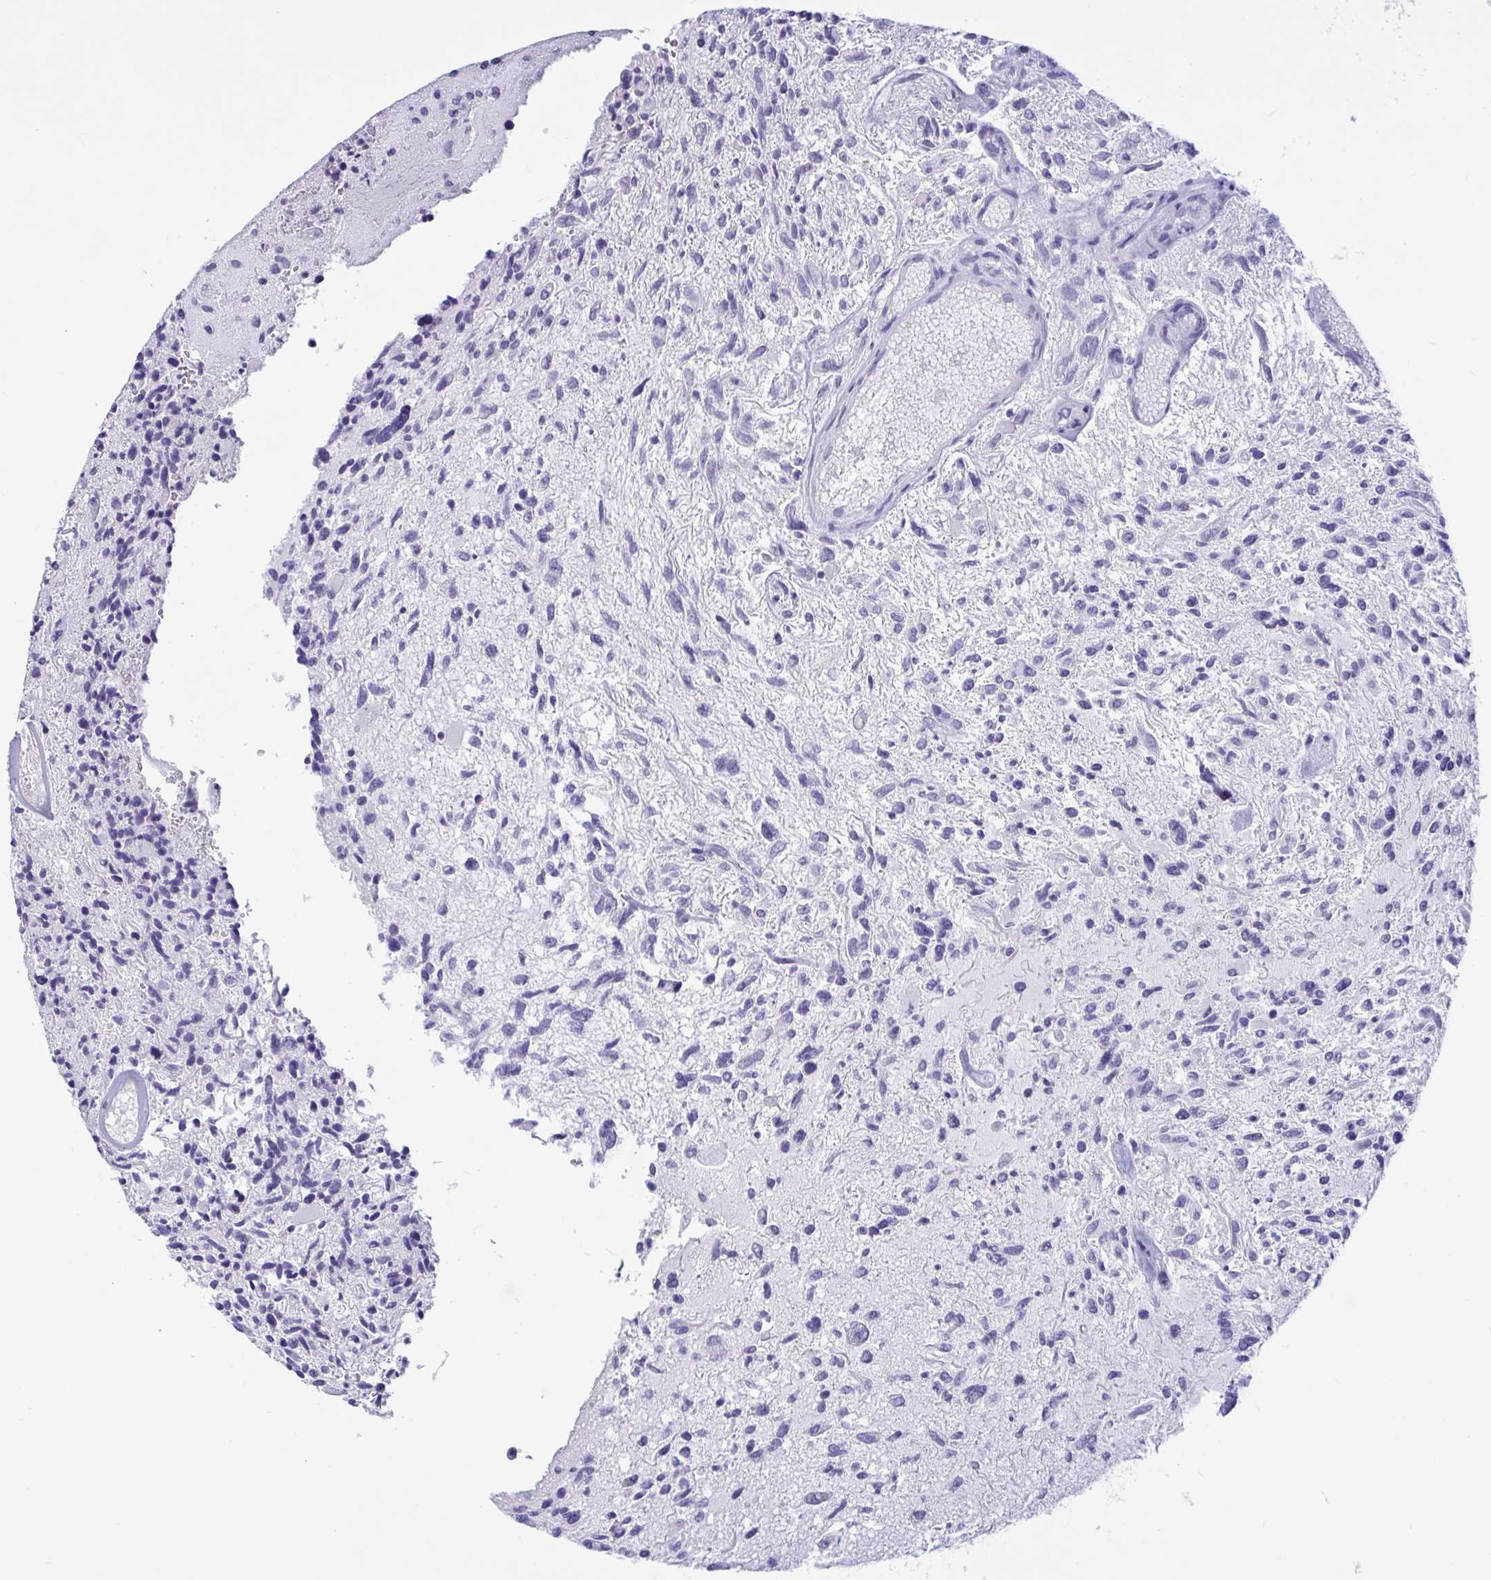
{"staining": {"intensity": "moderate", "quantity": "<25%", "location": "nuclear"}, "tissue": "glioma", "cell_type": "Tumor cells", "image_type": "cancer", "snomed": [{"axis": "morphology", "description": "Glioma, malignant, High grade"}, {"axis": "topography", "description": "Brain"}], "caption": "This is a histology image of immunohistochemistry staining of high-grade glioma (malignant), which shows moderate staining in the nuclear of tumor cells.", "gene": "TSN", "patient": {"sex": "female", "age": 11}}